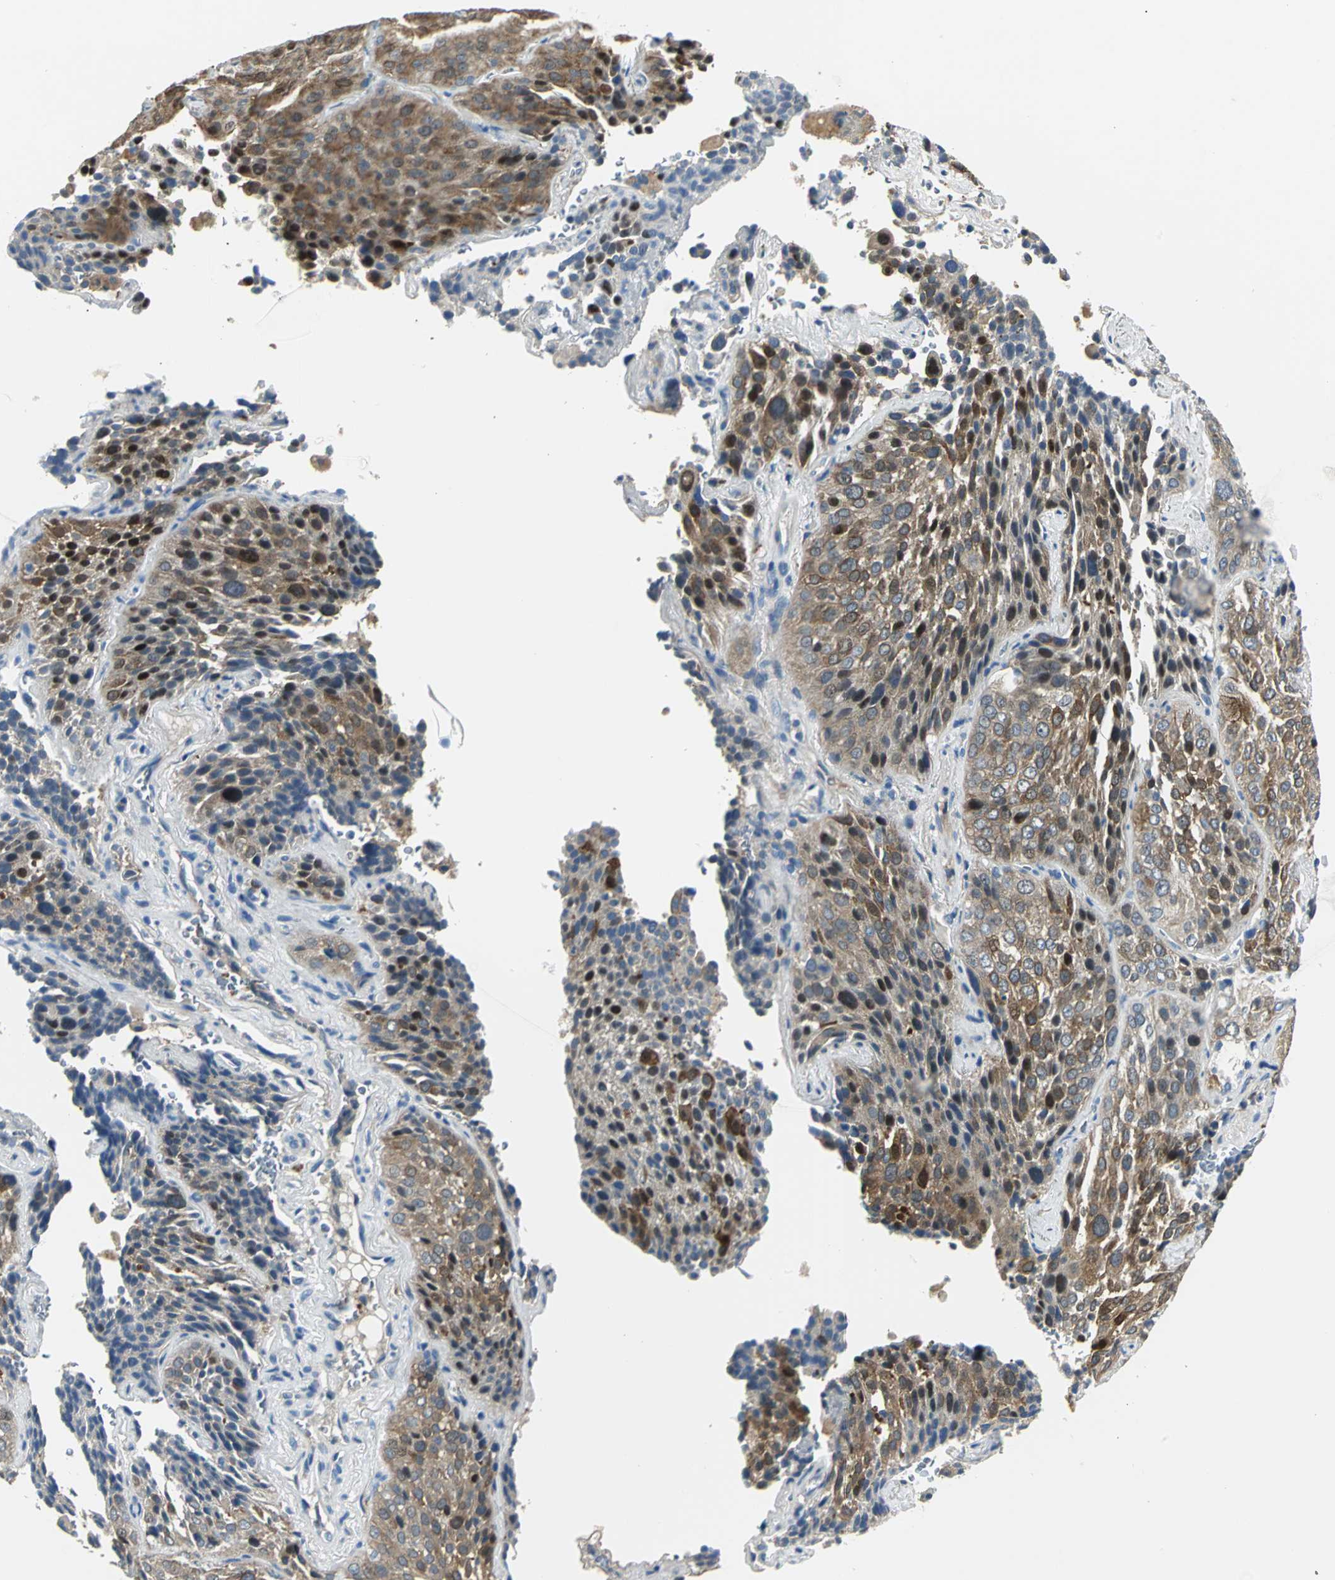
{"staining": {"intensity": "moderate", "quantity": ">75%", "location": "cytoplasmic/membranous,nuclear"}, "tissue": "lung cancer", "cell_type": "Tumor cells", "image_type": "cancer", "snomed": [{"axis": "morphology", "description": "Squamous cell carcinoma, NOS"}, {"axis": "topography", "description": "Lung"}], "caption": "The micrograph reveals a brown stain indicating the presence of a protein in the cytoplasmic/membranous and nuclear of tumor cells in lung cancer.", "gene": "B3GNT2", "patient": {"sex": "male", "age": 54}}